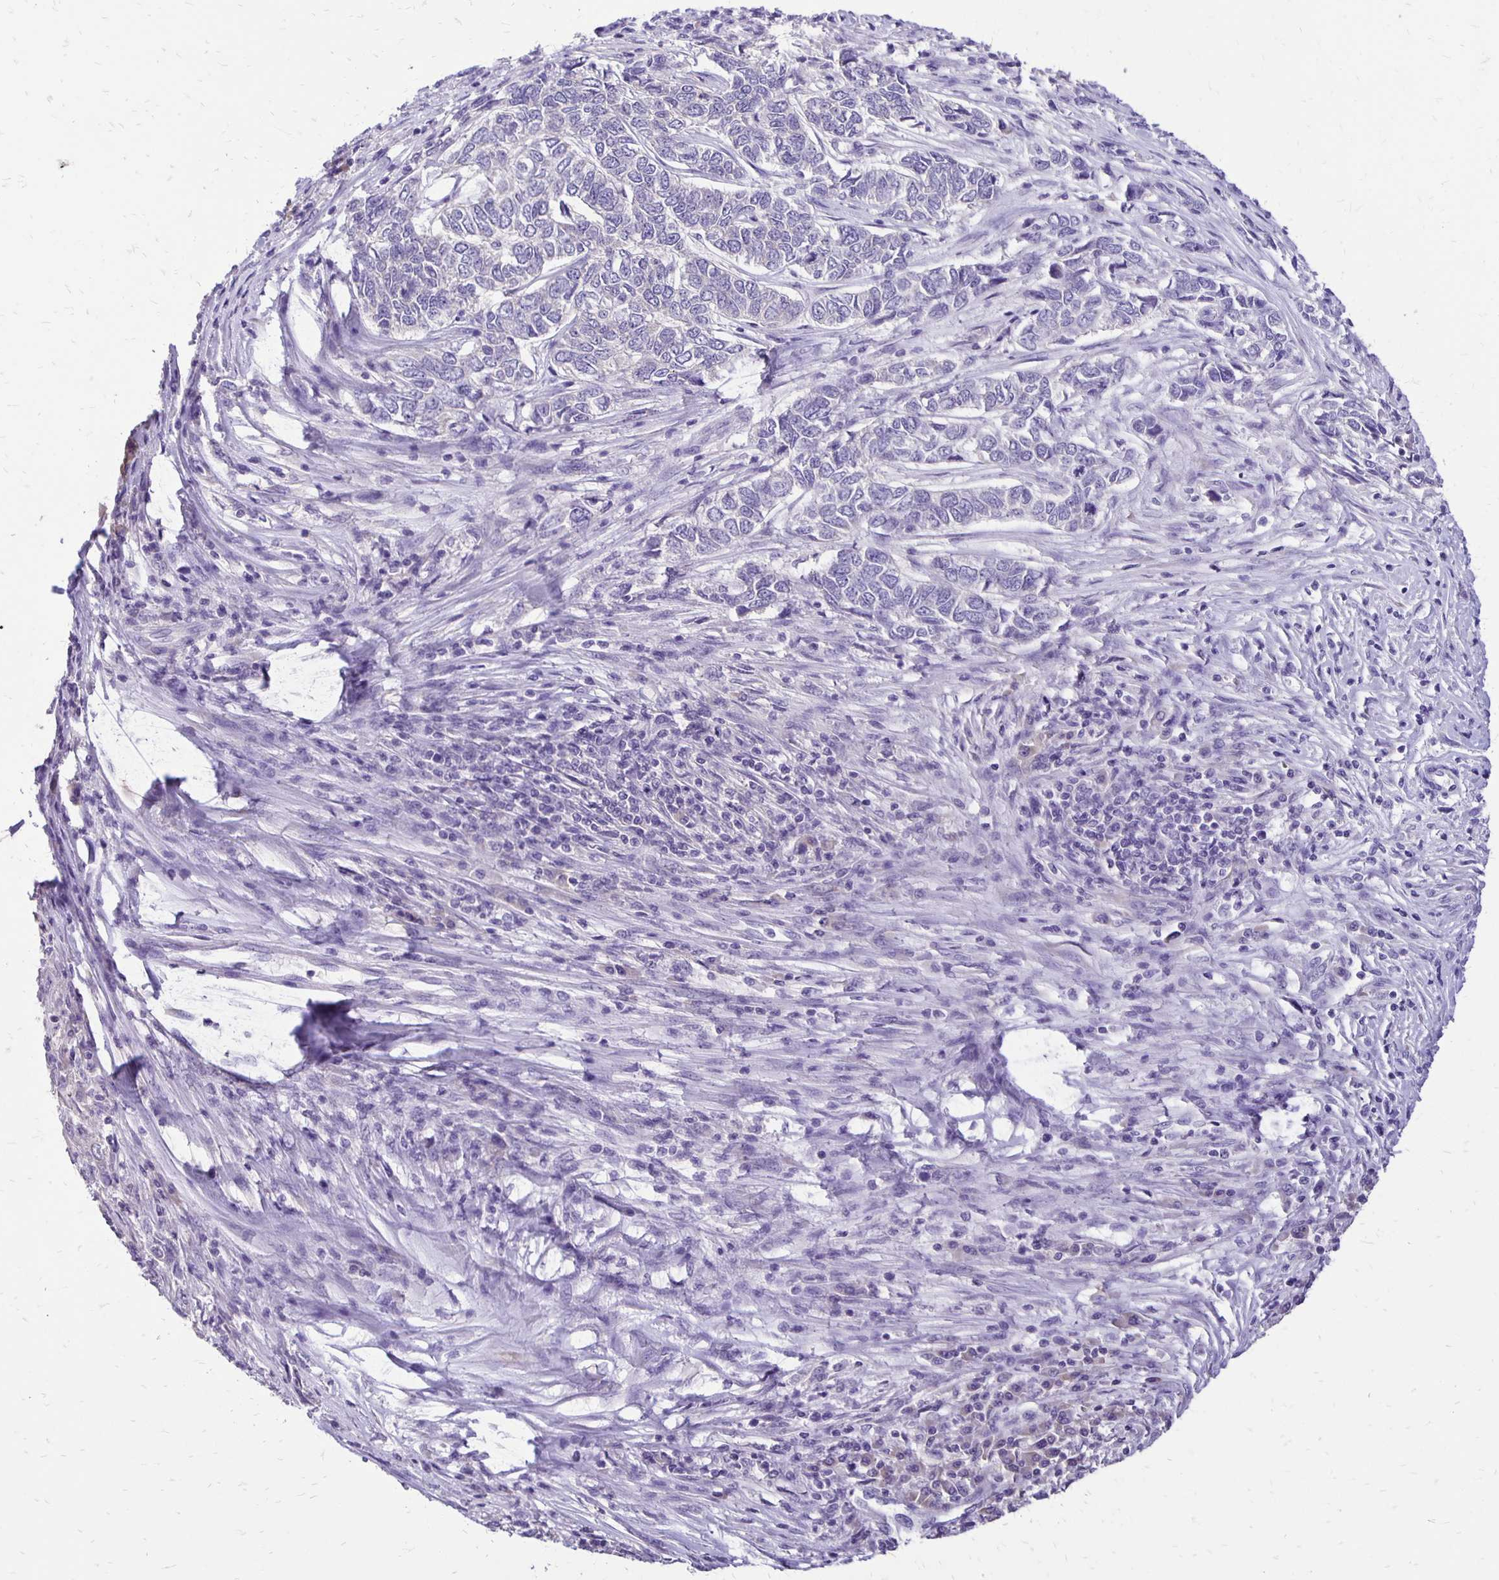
{"staining": {"intensity": "negative", "quantity": "none", "location": "none"}, "tissue": "skin cancer", "cell_type": "Tumor cells", "image_type": "cancer", "snomed": [{"axis": "morphology", "description": "Basal cell carcinoma"}, {"axis": "topography", "description": "Skin"}], "caption": "DAB (3,3'-diaminobenzidine) immunohistochemical staining of skin basal cell carcinoma demonstrates no significant staining in tumor cells.", "gene": "ANKRD45", "patient": {"sex": "female", "age": 65}}